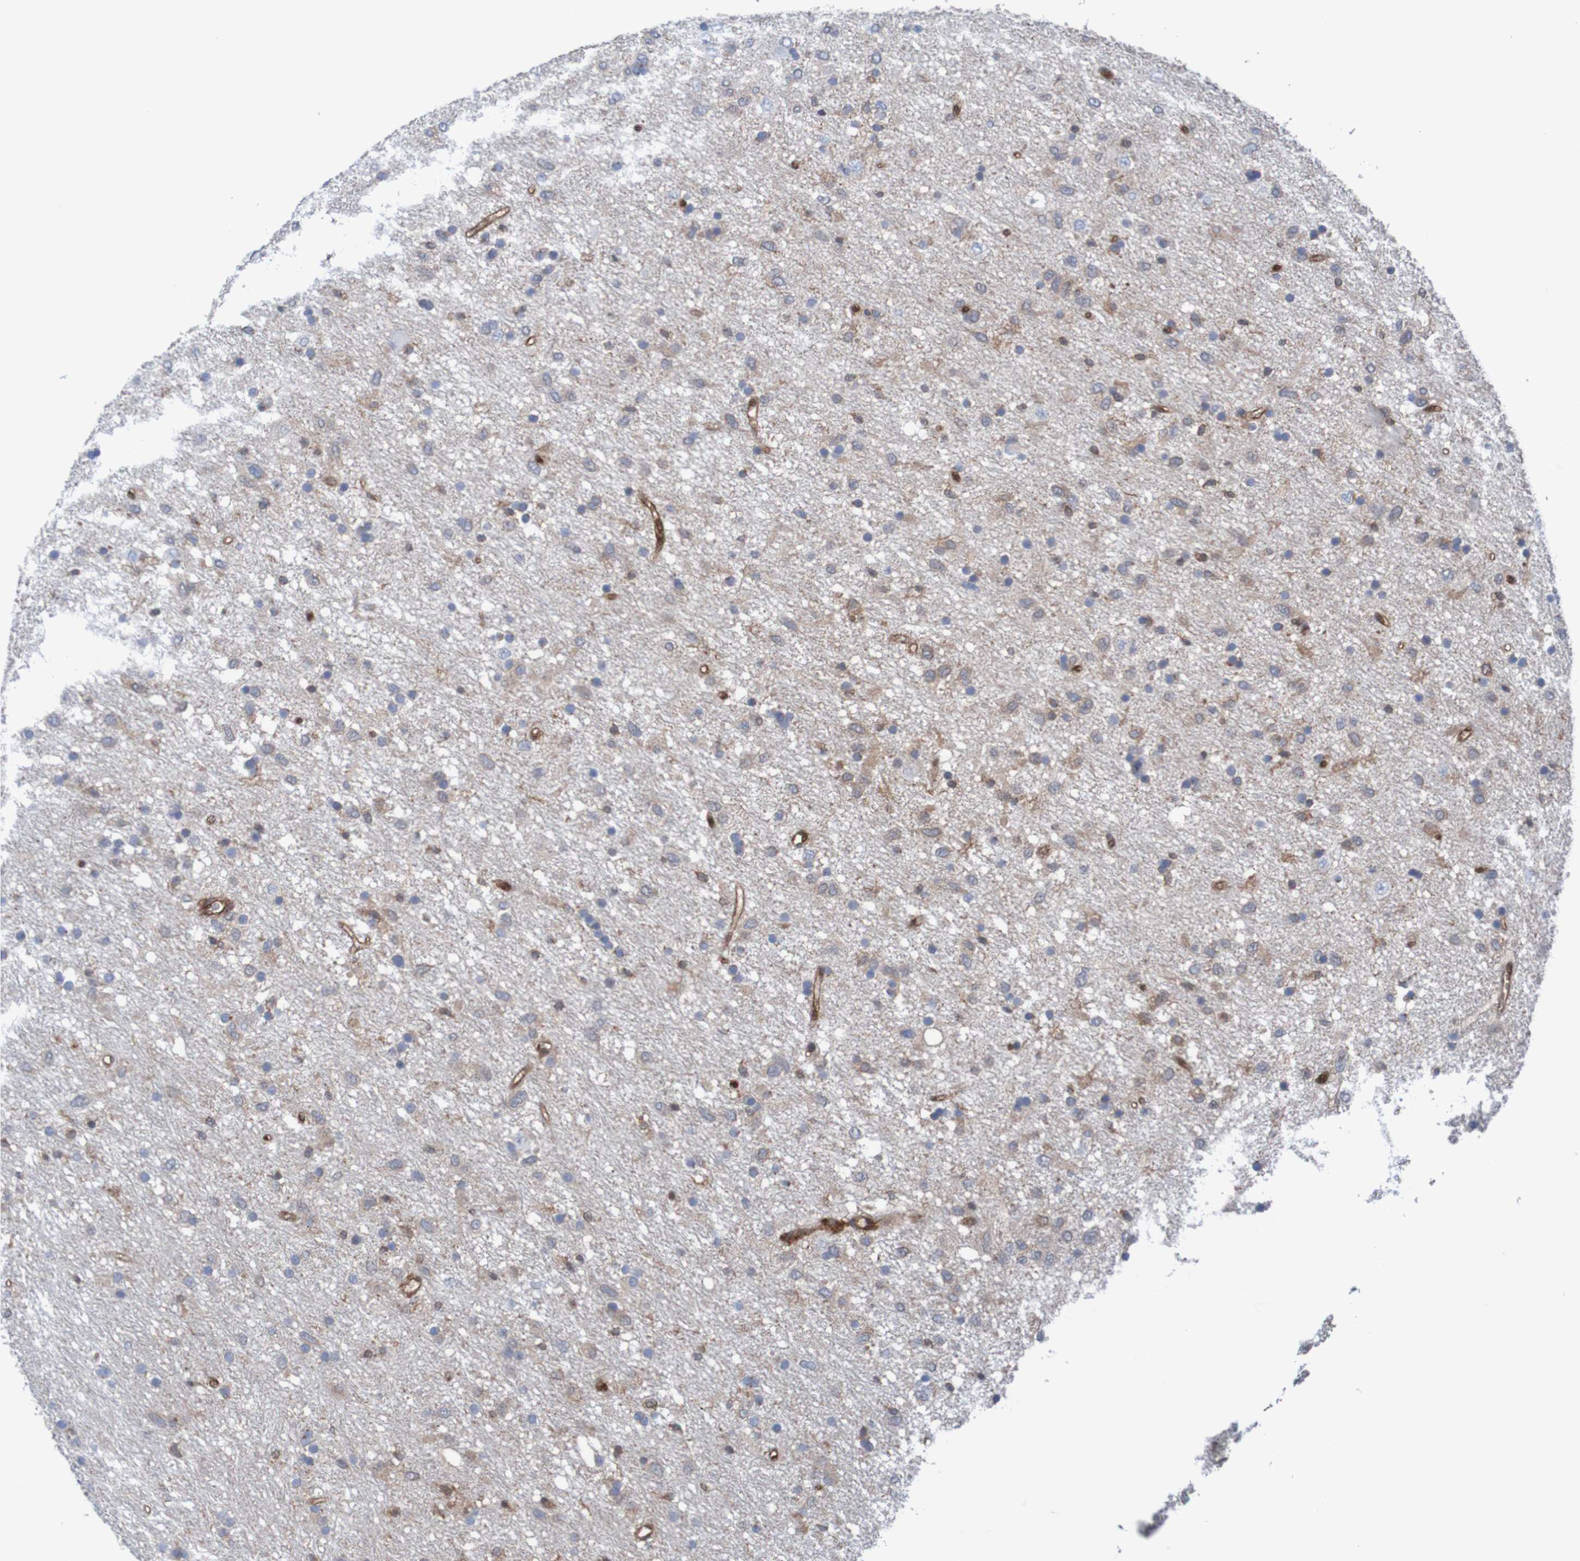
{"staining": {"intensity": "negative", "quantity": "none", "location": "none"}, "tissue": "glioma", "cell_type": "Tumor cells", "image_type": "cancer", "snomed": [{"axis": "morphology", "description": "Glioma, malignant, Low grade"}, {"axis": "topography", "description": "Brain"}], "caption": "An image of malignant glioma (low-grade) stained for a protein exhibits no brown staining in tumor cells. (DAB (3,3'-diaminobenzidine) immunohistochemistry visualized using brightfield microscopy, high magnification).", "gene": "RIGI", "patient": {"sex": "male", "age": 77}}